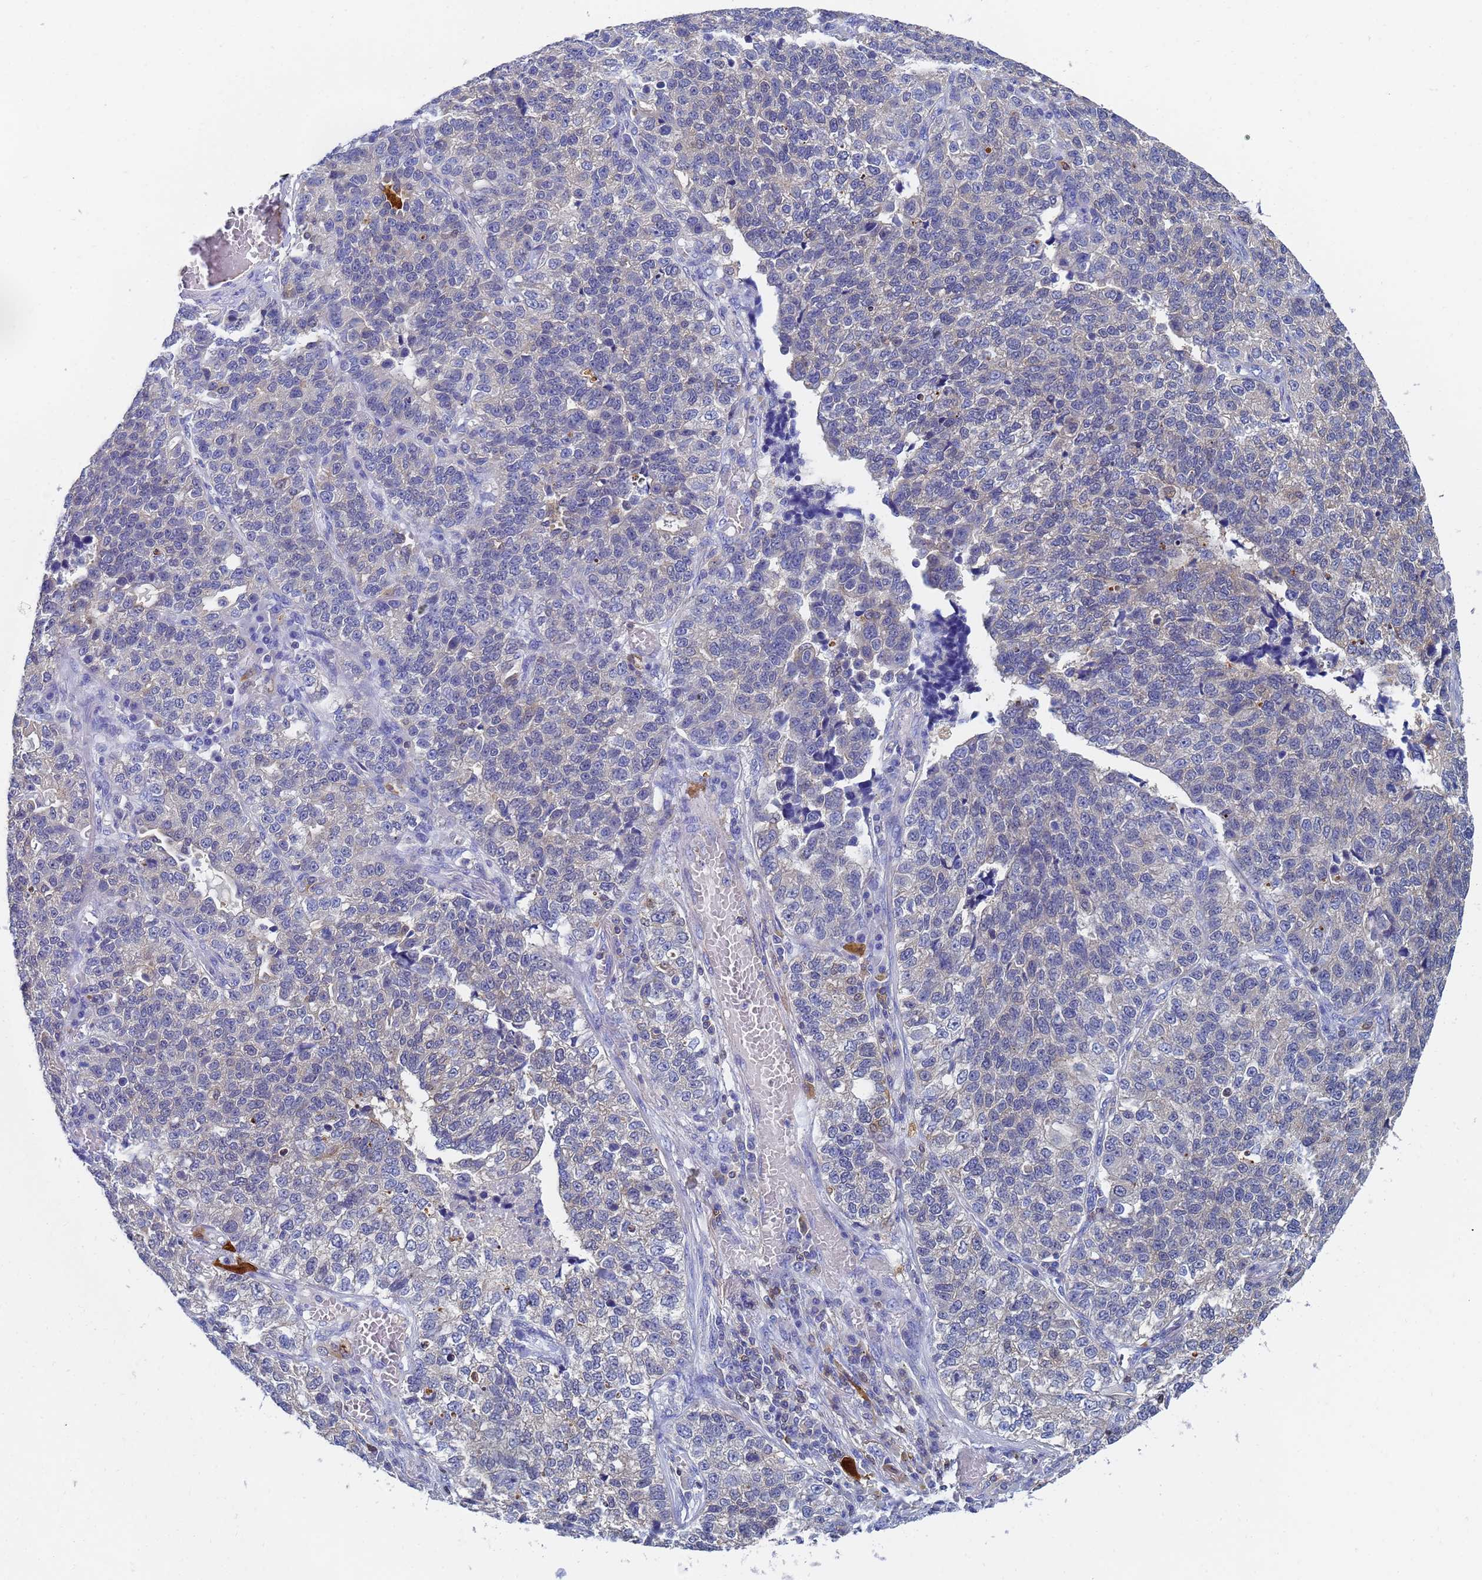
{"staining": {"intensity": "negative", "quantity": "none", "location": "none"}, "tissue": "lung cancer", "cell_type": "Tumor cells", "image_type": "cancer", "snomed": [{"axis": "morphology", "description": "Adenocarcinoma, NOS"}, {"axis": "topography", "description": "Lung"}], "caption": "Immunohistochemistry (IHC) histopathology image of neoplastic tissue: lung cancer stained with DAB displays no significant protein expression in tumor cells.", "gene": "GCHFR", "patient": {"sex": "male", "age": 49}}